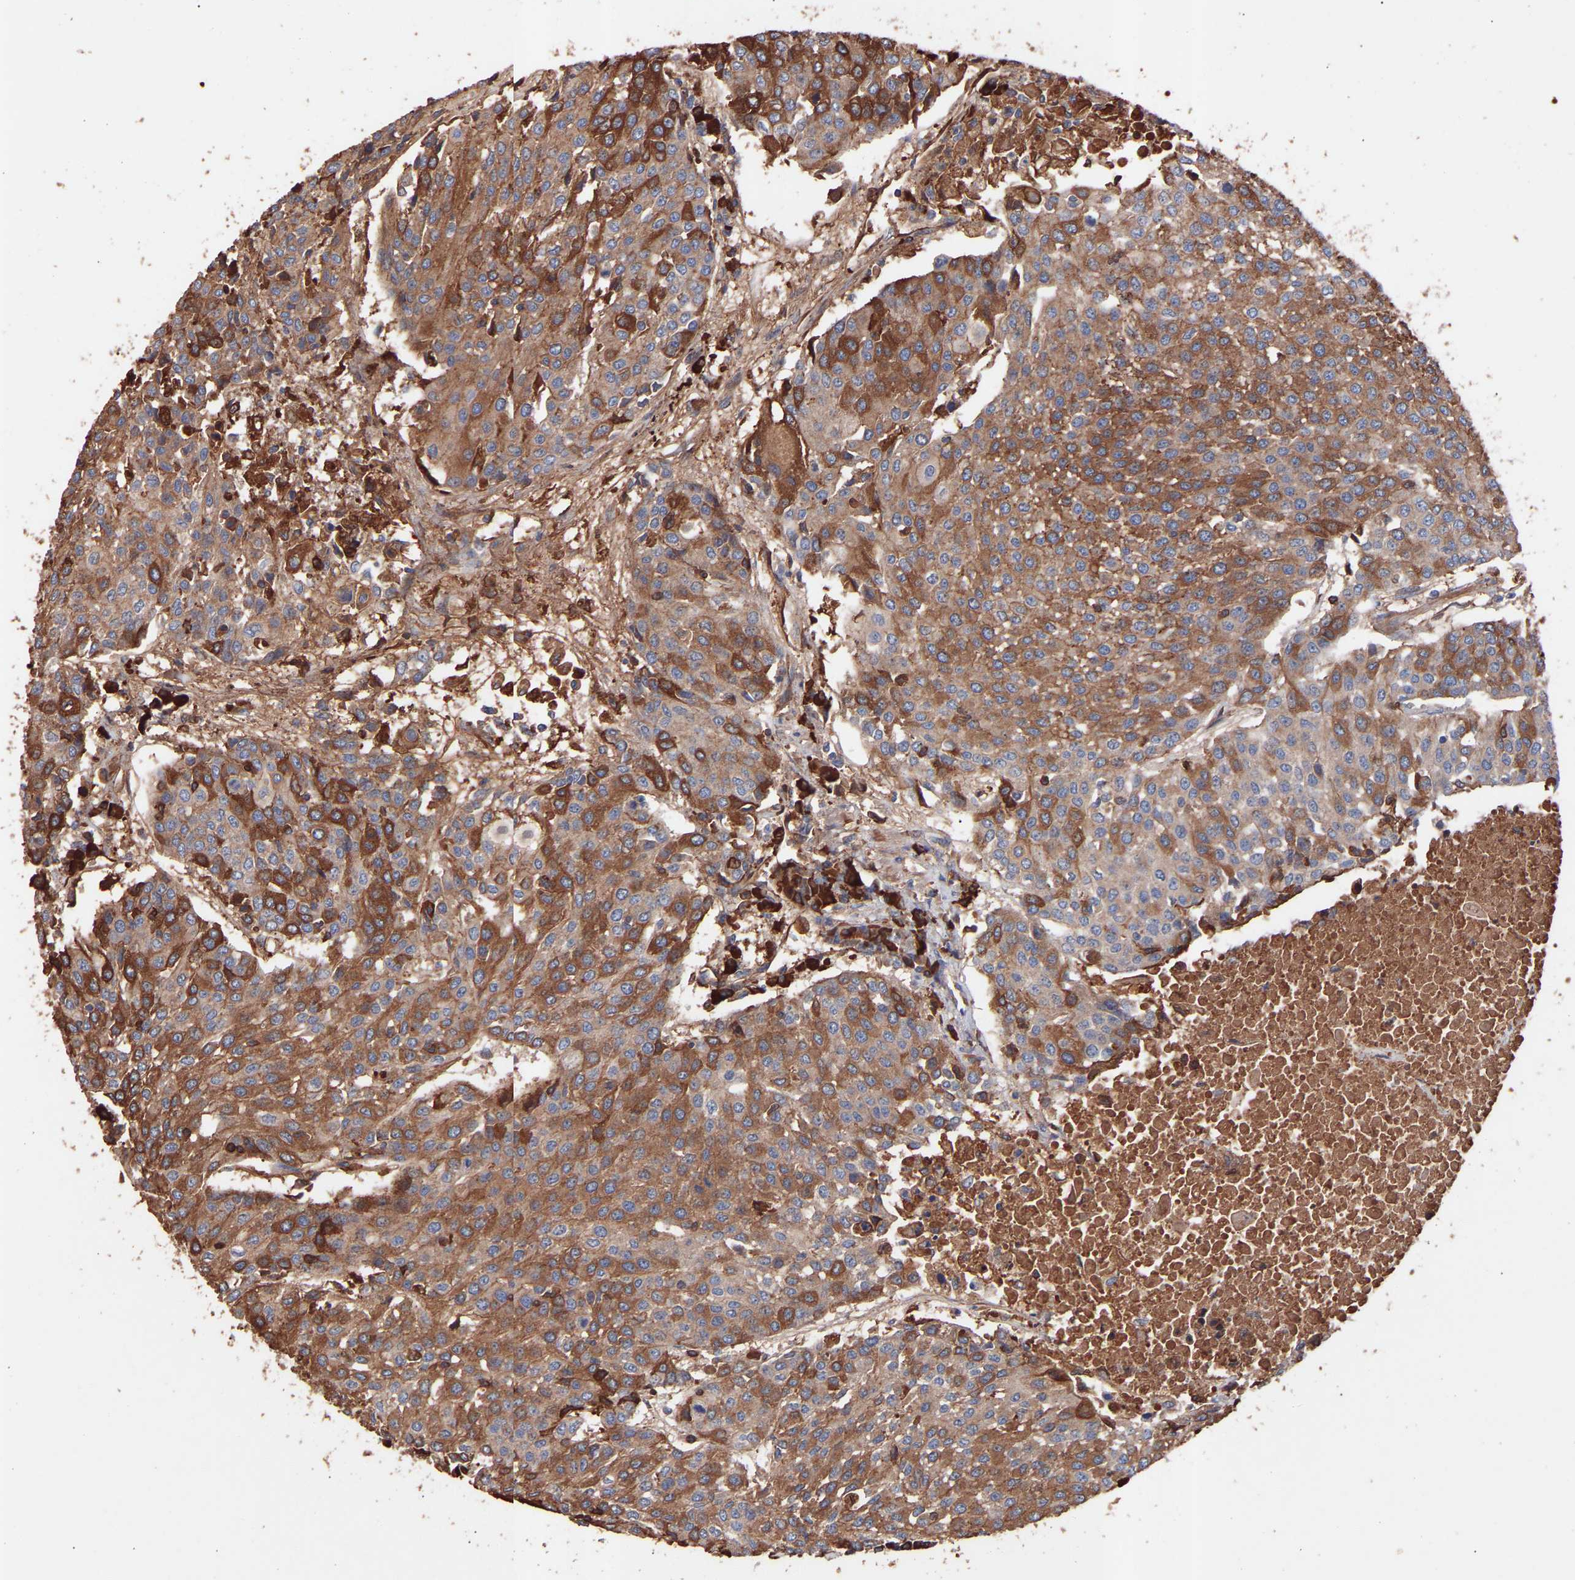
{"staining": {"intensity": "moderate", "quantity": ">75%", "location": "cytoplasmic/membranous"}, "tissue": "urothelial cancer", "cell_type": "Tumor cells", "image_type": "cancer", "snomed": [{"axis": "morphology", "description": "Urothelial carcinoma, High grade"}, {"axis": "topography", "description": "Urinary bladder"}], "caption": "High-power microscopy captured an IHC photomicrograph of high-grade urothelial carcinoma, revealing moderate cytoplasmic/membranous staining in approximately >75% of tumor cells.", "gene": "TMEM268", "patient": {"sex": "female", "age": 85}}